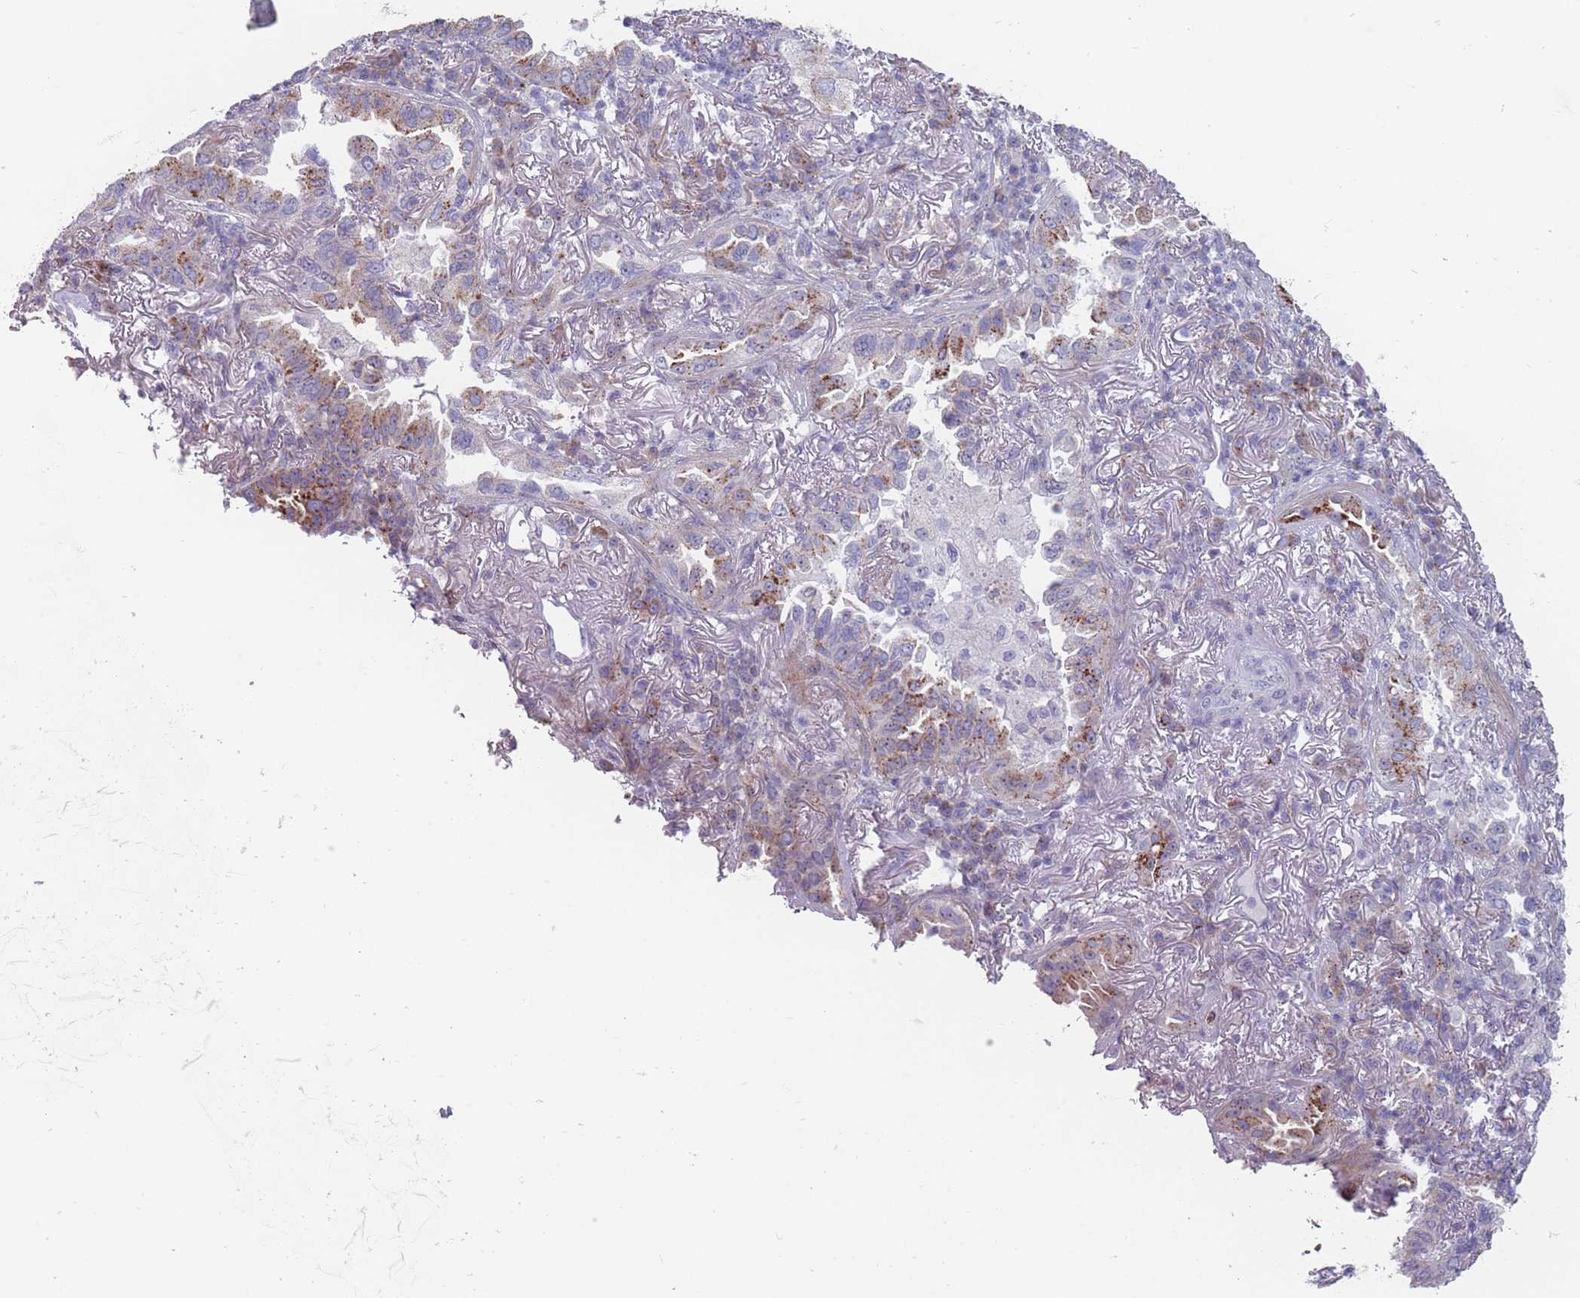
{"staining": {"intensity": "moderate", "quantity": "<25%", "location": "cytoplasmic/membranous"}, "tissue": "lung cancer", "cell_type": "Tumor cells", "image_type": "cancer", "snomed": [{"axis": "morphology", "description": "Adenocarcinoma, NOS"}, {"axis": "topography", "description": "Lung"}], "caption": "Immunohistochemistry (IHC) (DAB (3,3'-diaminobenzidine)) staining of human lung adenocarcinoma demonstrates moderate cytoplasmic/membranous protein expression in about <25% of tumor cells.", "gene": "PAIP2B", "patient": {"sex": "female", "age": 69}}